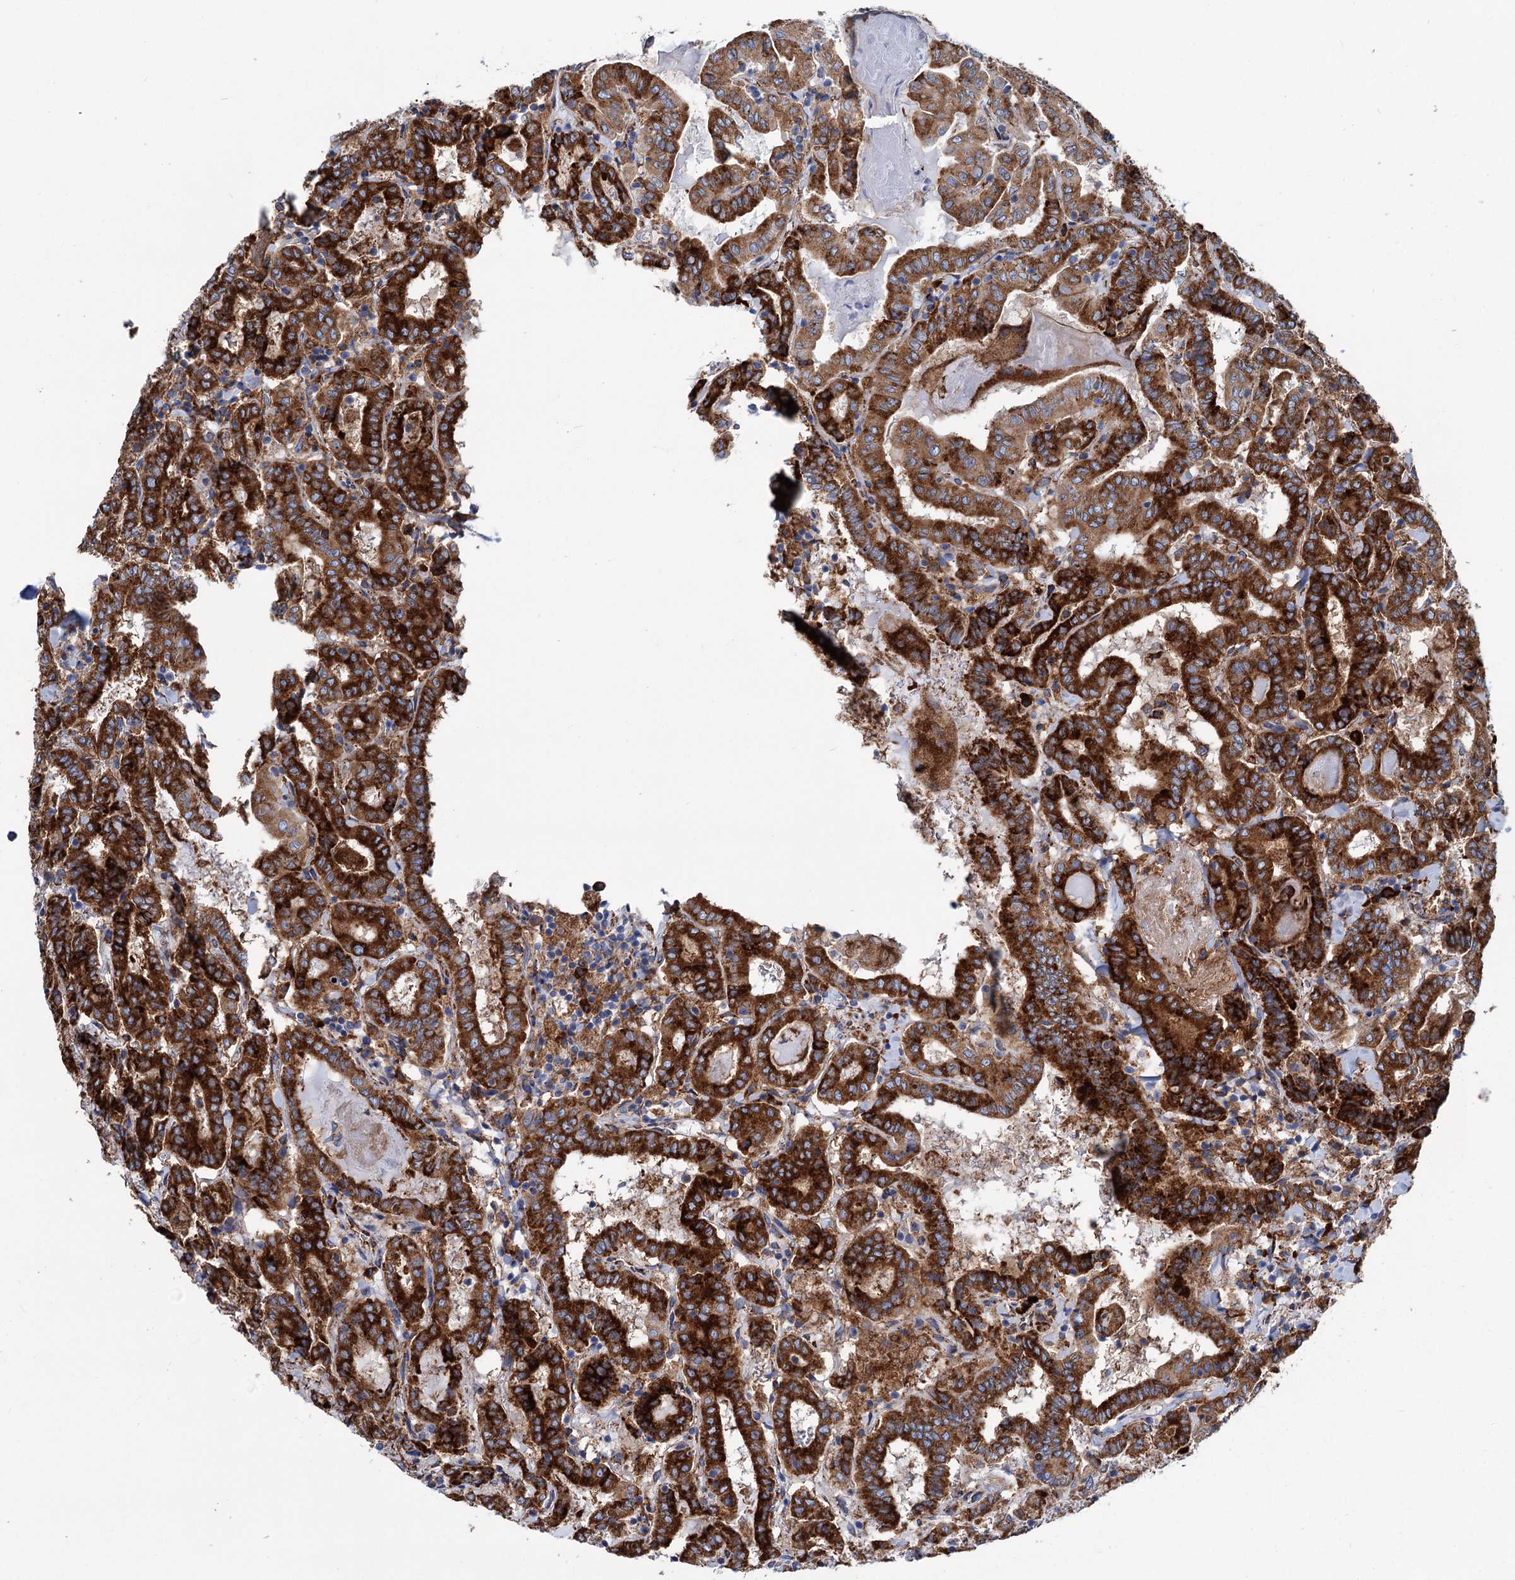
{"staining": {"intensity": "strong", "quantity": ">75%", "location": "cytoplasmic/membranous"}, "tissue": "thyroid cancer", "cell_type": "Tumor cells", "image_type": "cancer", "snomed": [{"axis": "morphology", "description": "Papillary adenocarcinoma, NOS"}, {"axis": "topography", "description": "Thyroid gland"}], "caption": "Strong cytoplasmic/membranous staining is seen in about >75% of tumor cells in papillary adenocarcinoma (thyroid). (IHC, brightfield microscopy, high magnification).", "gene": "SHE", "patient": {"sex": "female", "age": 72}}